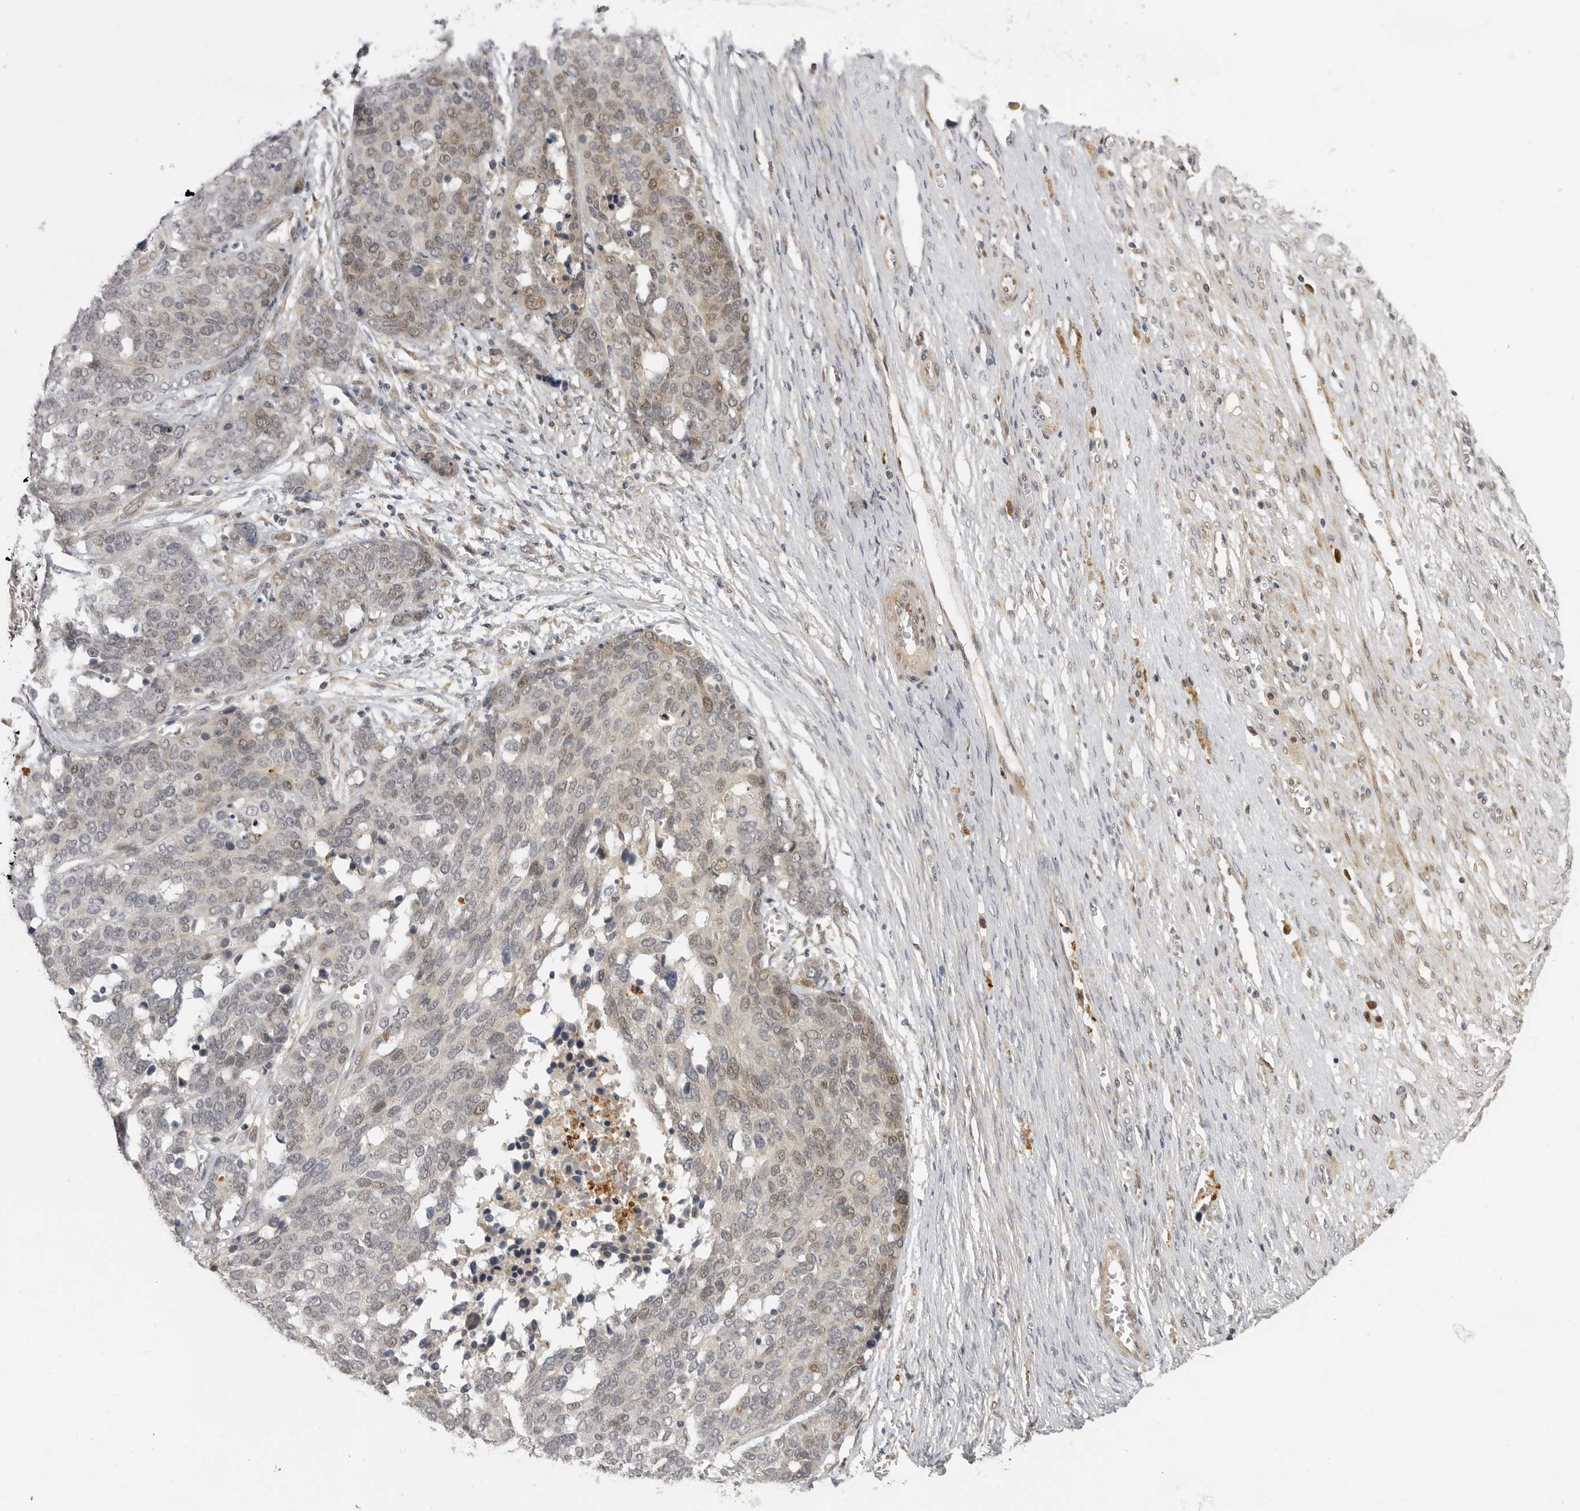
{"staining": {"intensity": "weak", "quantity": "25%-75%", "location": "nuclear"}, "tissue": "ovarian cancer", "cell_type": "Tumor cells", "image_type": "cancer", "snomed": [{"axis": "morphology", "description": "Cystadenocarcinoma, serous, NOS"}, {"axis": "topography", "description": "Ovary"}], "caption": "Protein staining shows weak nuclear staining in approximately 25%-75% of tumor cells in serous cystadenocarcinoma (ovarian).", "gene": "ALPK2", "patient": {"sex": "female", "age": 44}}